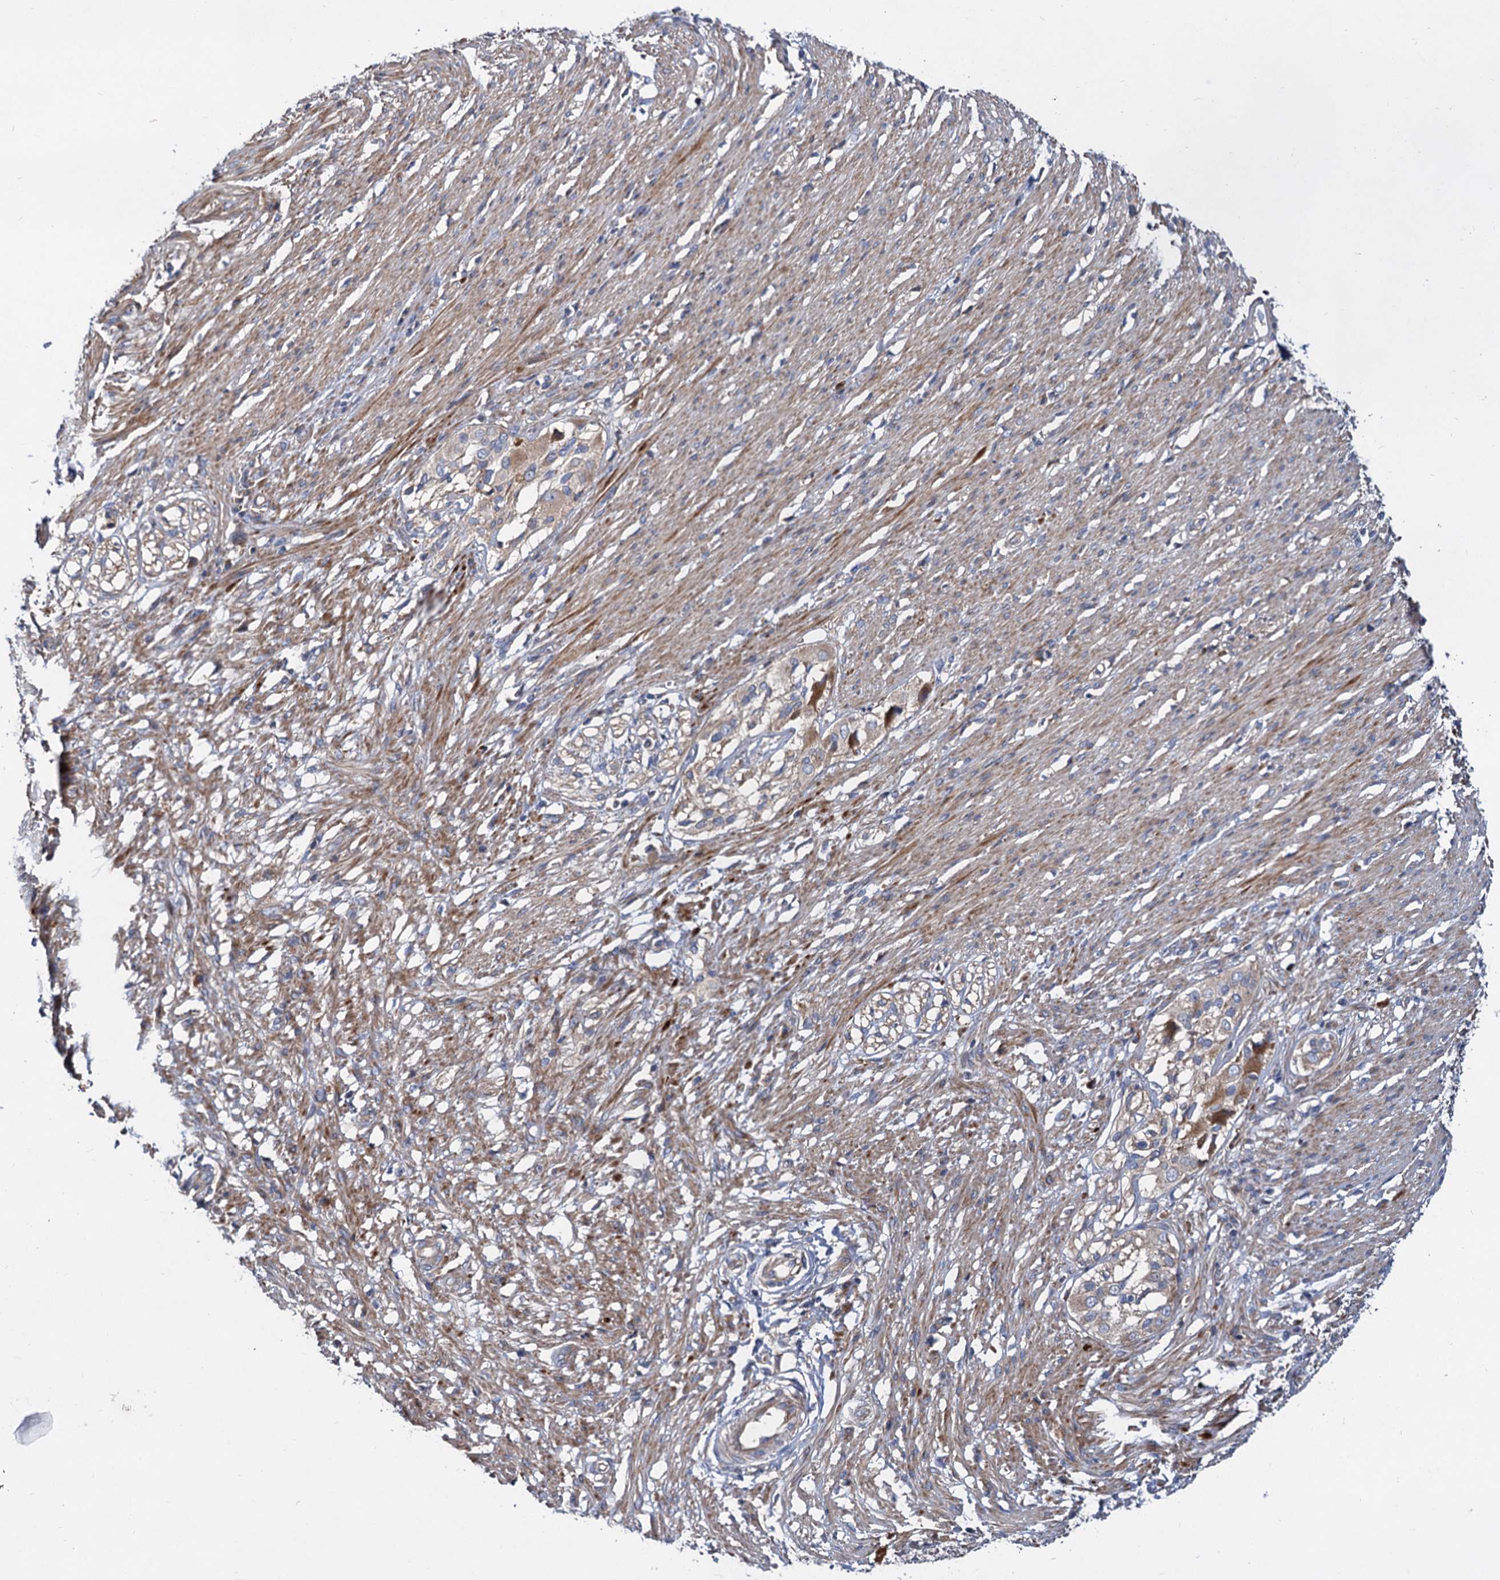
{"staining": {"intensity": "moderate", "quantity": ">75%", "location": "cytoplasmic/membranous"}, "tissue": "smooth muscle", "cell_type": "Smooth muscle cells", "image_type": "normal", "snomed": [{"axis": "morphology", "description": "Normal tissue, NOS"}, {"axis": "morphology", "description": "Adenocarcinoma, NOS"}, {"axis": "topography", "description": "Colon"}, {"axis": "topography", "description": "Peripheral nerve tissue"}], "caption": "The micrograph exhibits a brown stain indicating the presence of a protein in the cytoplasmic/membranous of smooth muscle cells in smooth muscle.", "gene": "ALKBH7", "patient": {"sex": "male", "age": 14}}